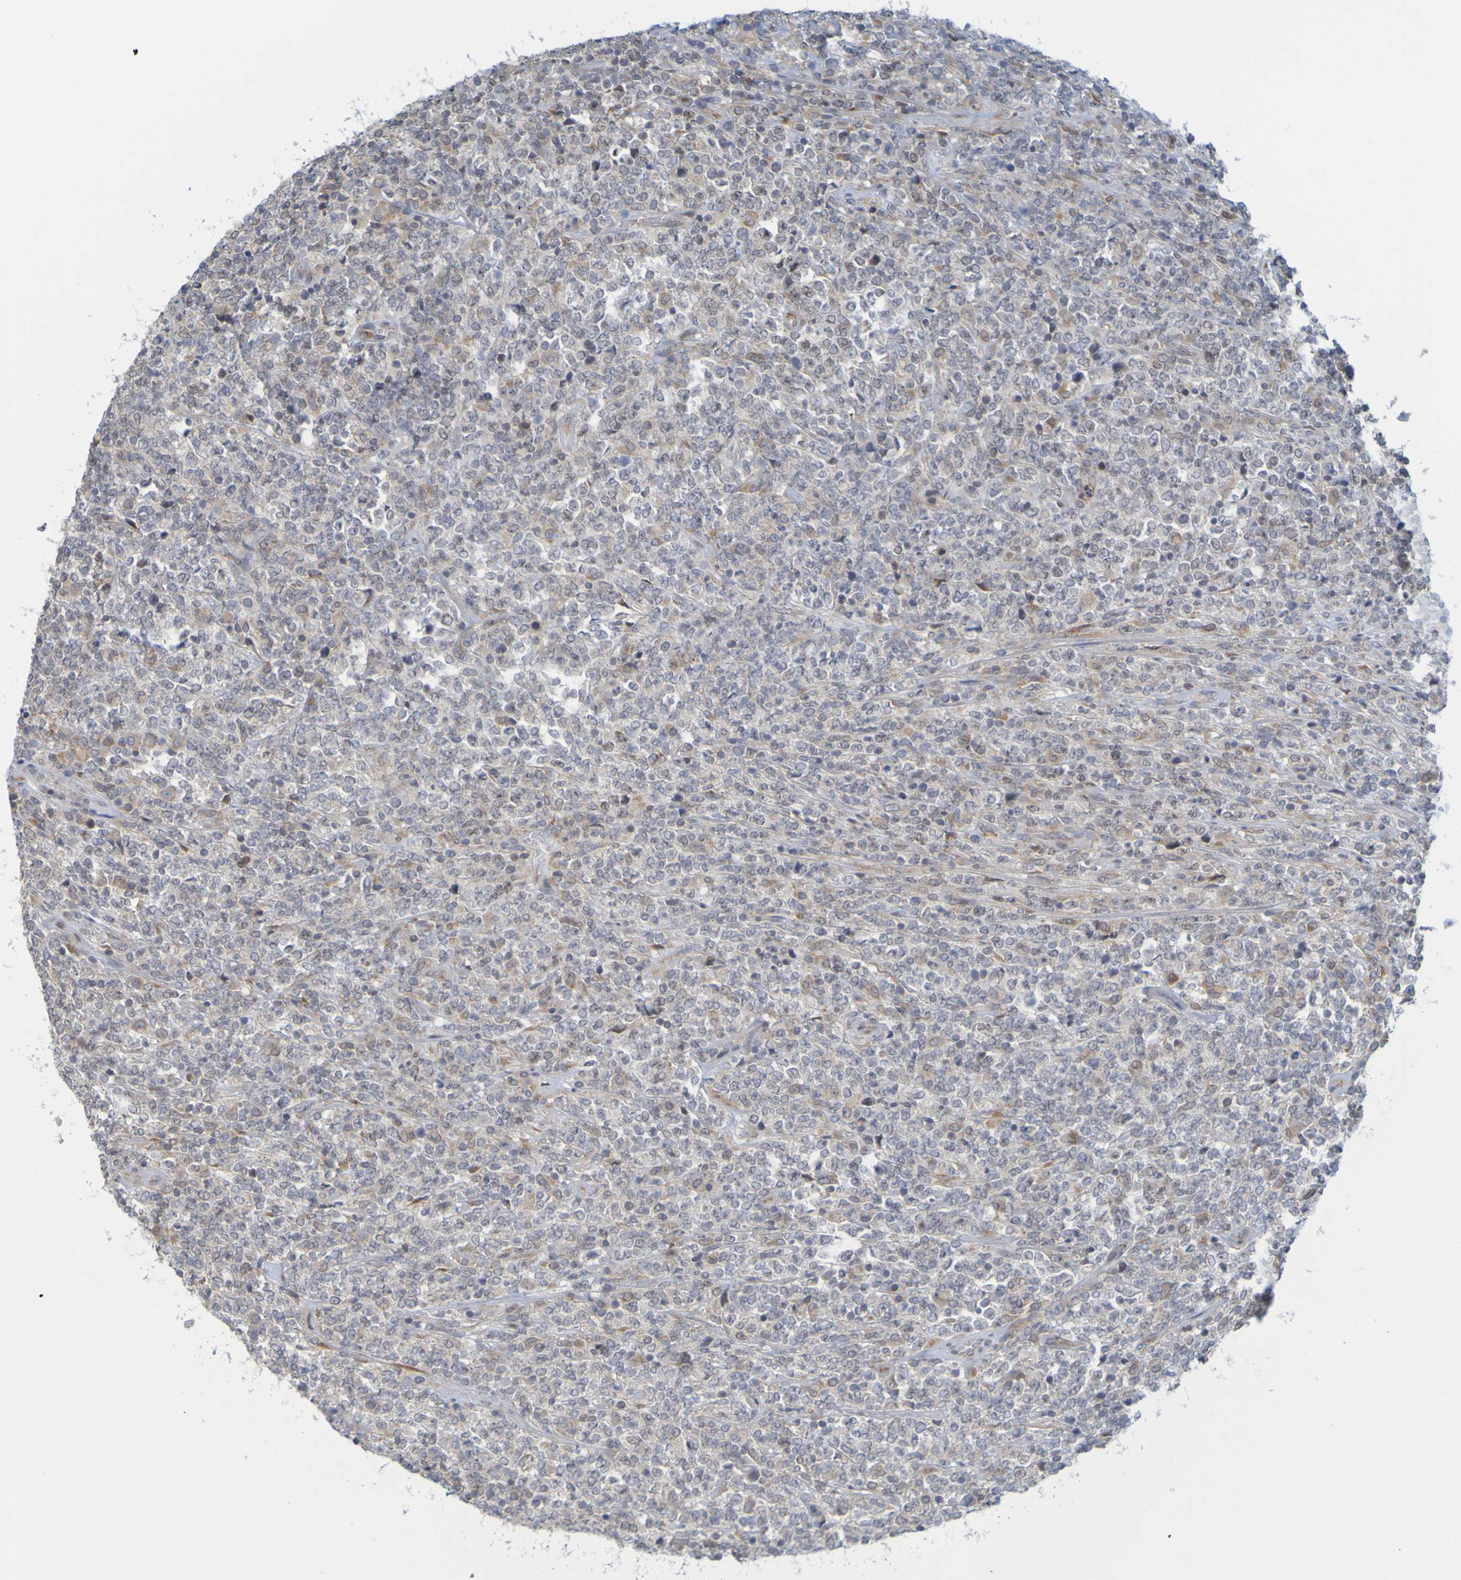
{"staining": {"intensity": "moderate", "quantity": "25%-75%", "location": "cytoplasmic/membranous"}, "tissue": "lymphoma", "cell_type": "Tumor cells", "image_type": "cancer", "snomed": [{"axis": "morphology", "description": "Malignant lymphoma, non-Hodgkin's type, High grade"}, {"axis": "topography", "description": "Soft tissue"}], "caption": "Tumor cells display moderate cytoplasmic/membranous staining in about 25%-75% of cells in malignant lymphoma, non-Hodgkin's type (high-grade). (Stains: DAB in brown, nuclei in blue, Microscopy: brightfield microscopy at high magnification).", "gene": "MOGS", "patient": {"sex": "male", "age": 18}}